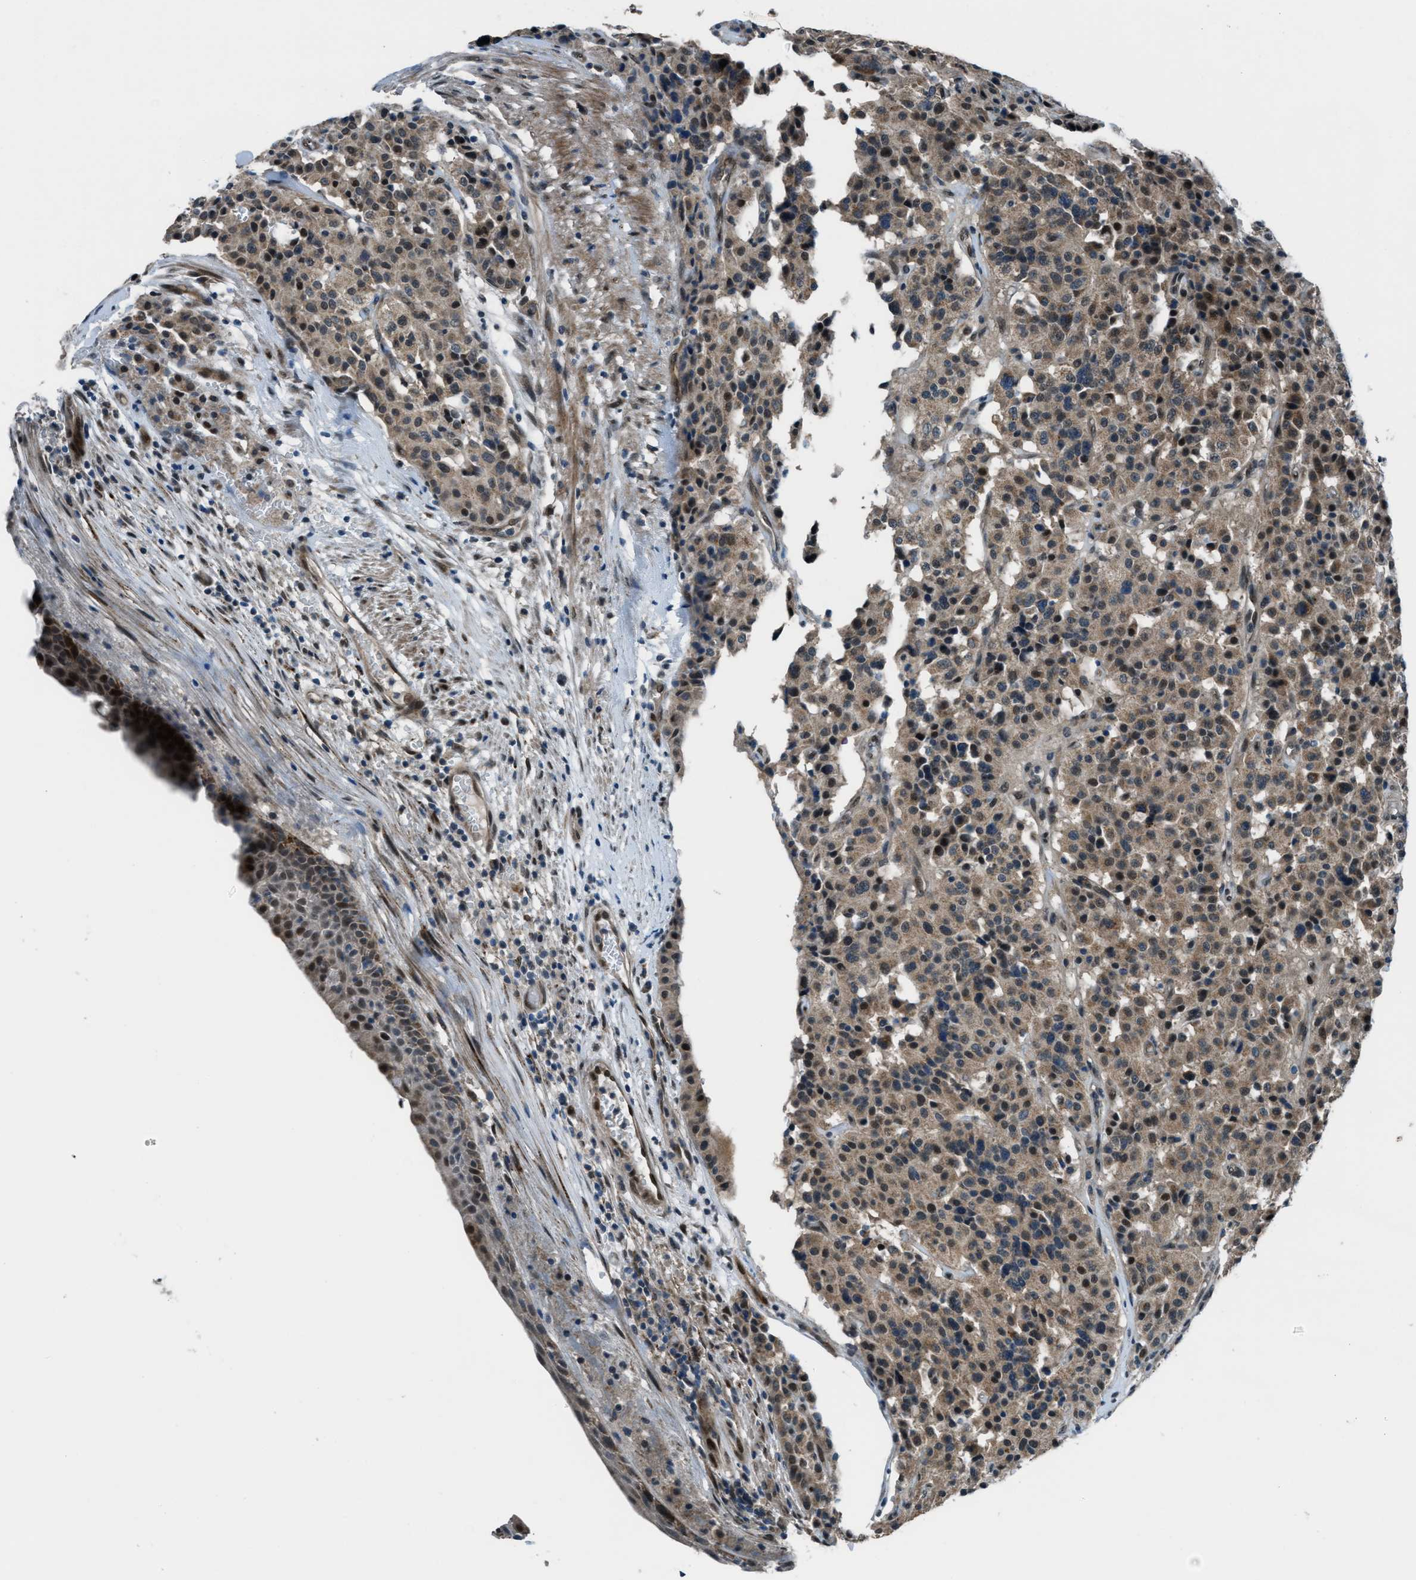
{"staining": {"intensity": "moderate", "quantity": ">75%", "location": "cytoplasmic/membranous,nuclear"}, "tissue": "carcinoid", "cell_type": "Tumor cells", "image_type": "cancer", "snomed": [{"axis": "morphology", "description": "Carcinoid, malignant, NOS"}, {"axis": "topography", "description": "Lung"}], "caption": "Protein expression analysis of malignant carcinoid exhibits moderate cytoplasmic/membranous and nuclear positivity in approximately >75% of tumor cells.", "gene": "NPEPL1", "patient": {"sex": "male", "age": 30}}